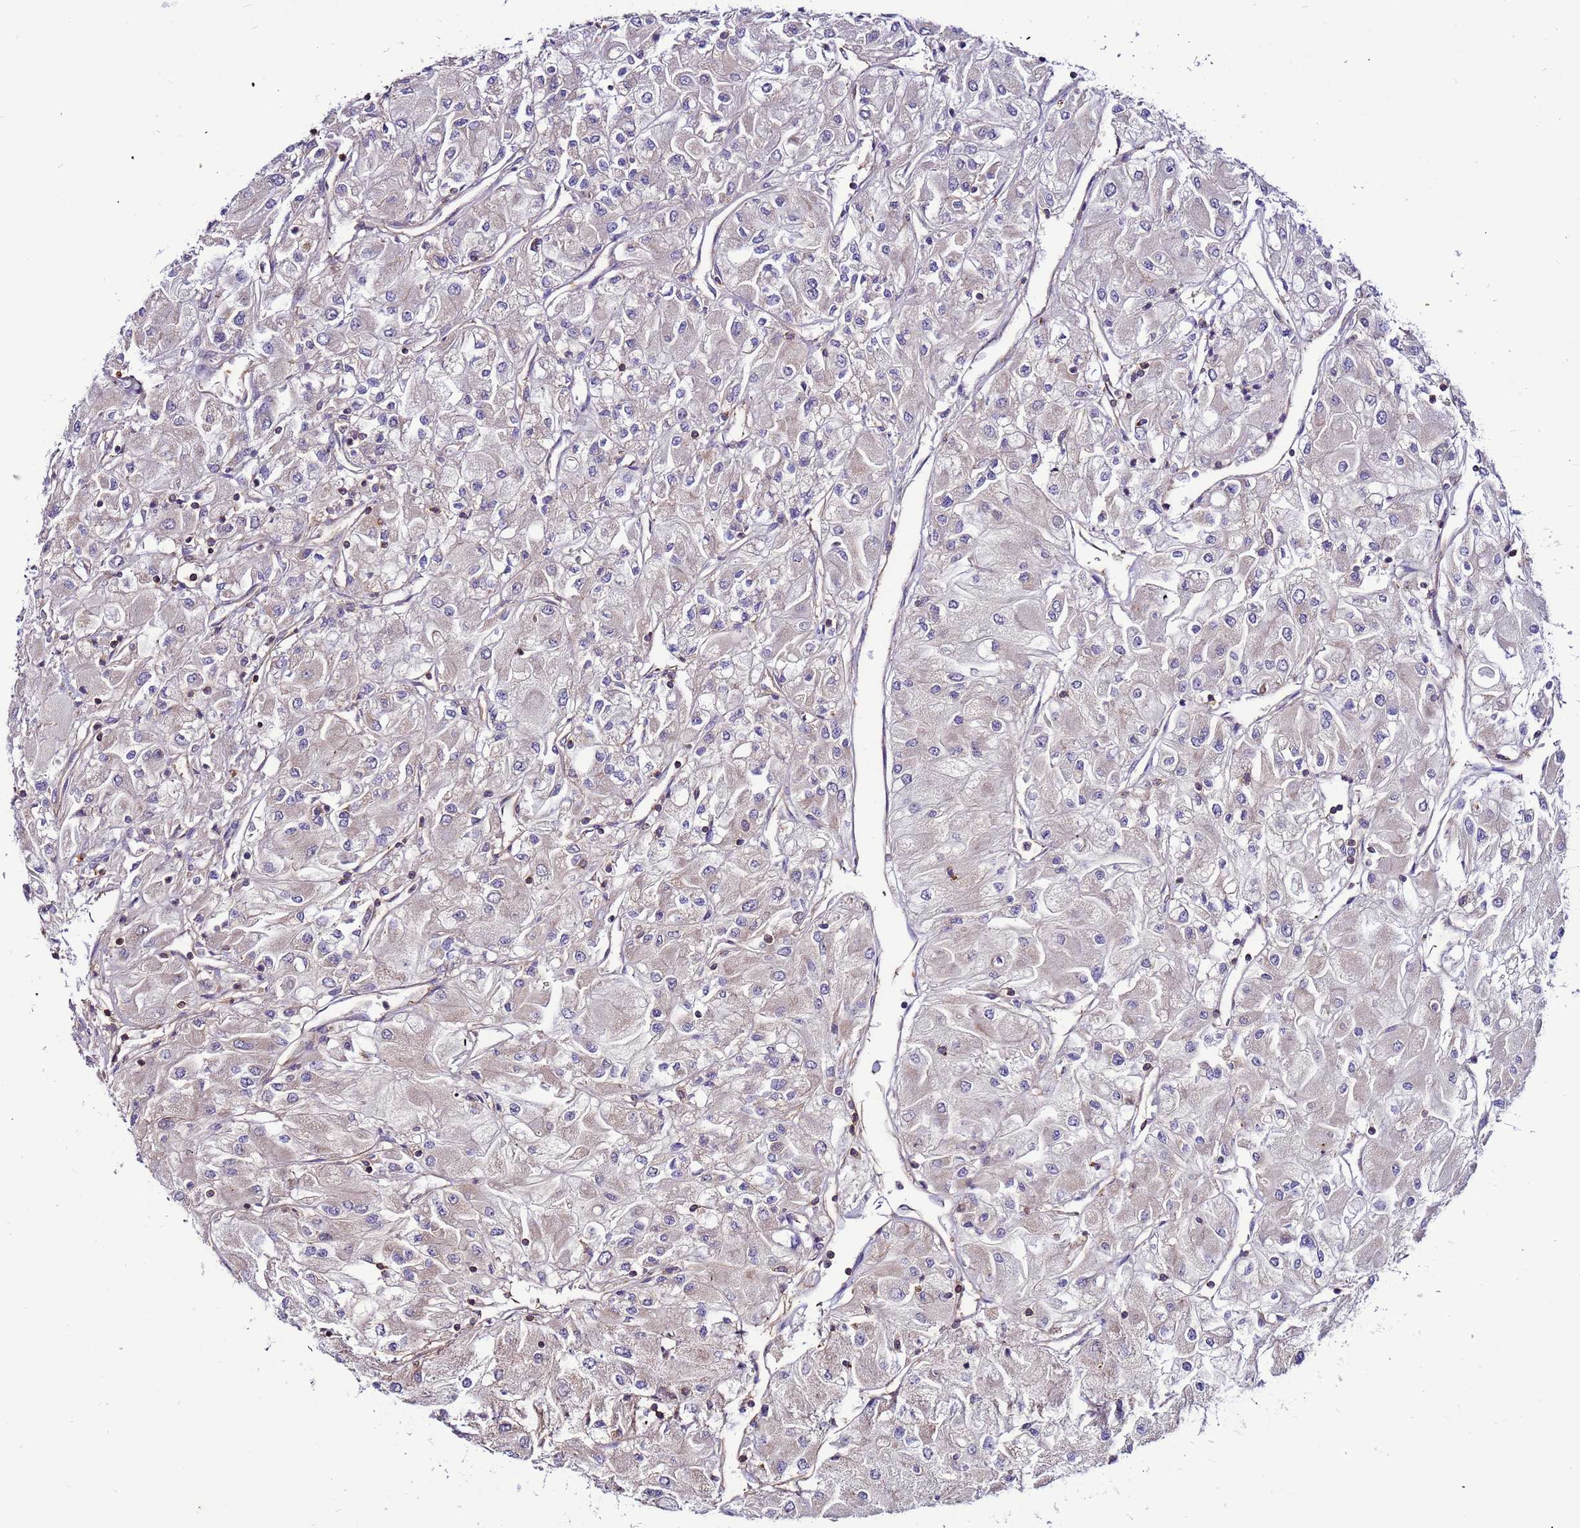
{"staining": {"intensity": "negative", "quantity": "none", "location": "none"}, "tissue": "renal cancer", "cell_type": "Tumor cells", "image_type": "cancer", "snomed": [{"axis": "morphology", "description": "Adenocarcinoma, NOS"}, {"axis": "topography", "description": "Kidney"}], "caption": "Immunohistochemistry histopathology image of human adenocarcinoma (renal) stained for a protein (brown), which exhibits no expression in tumor cells.", "gene": "NRN1L", "patient": {"sex": "male", "age": 80}}